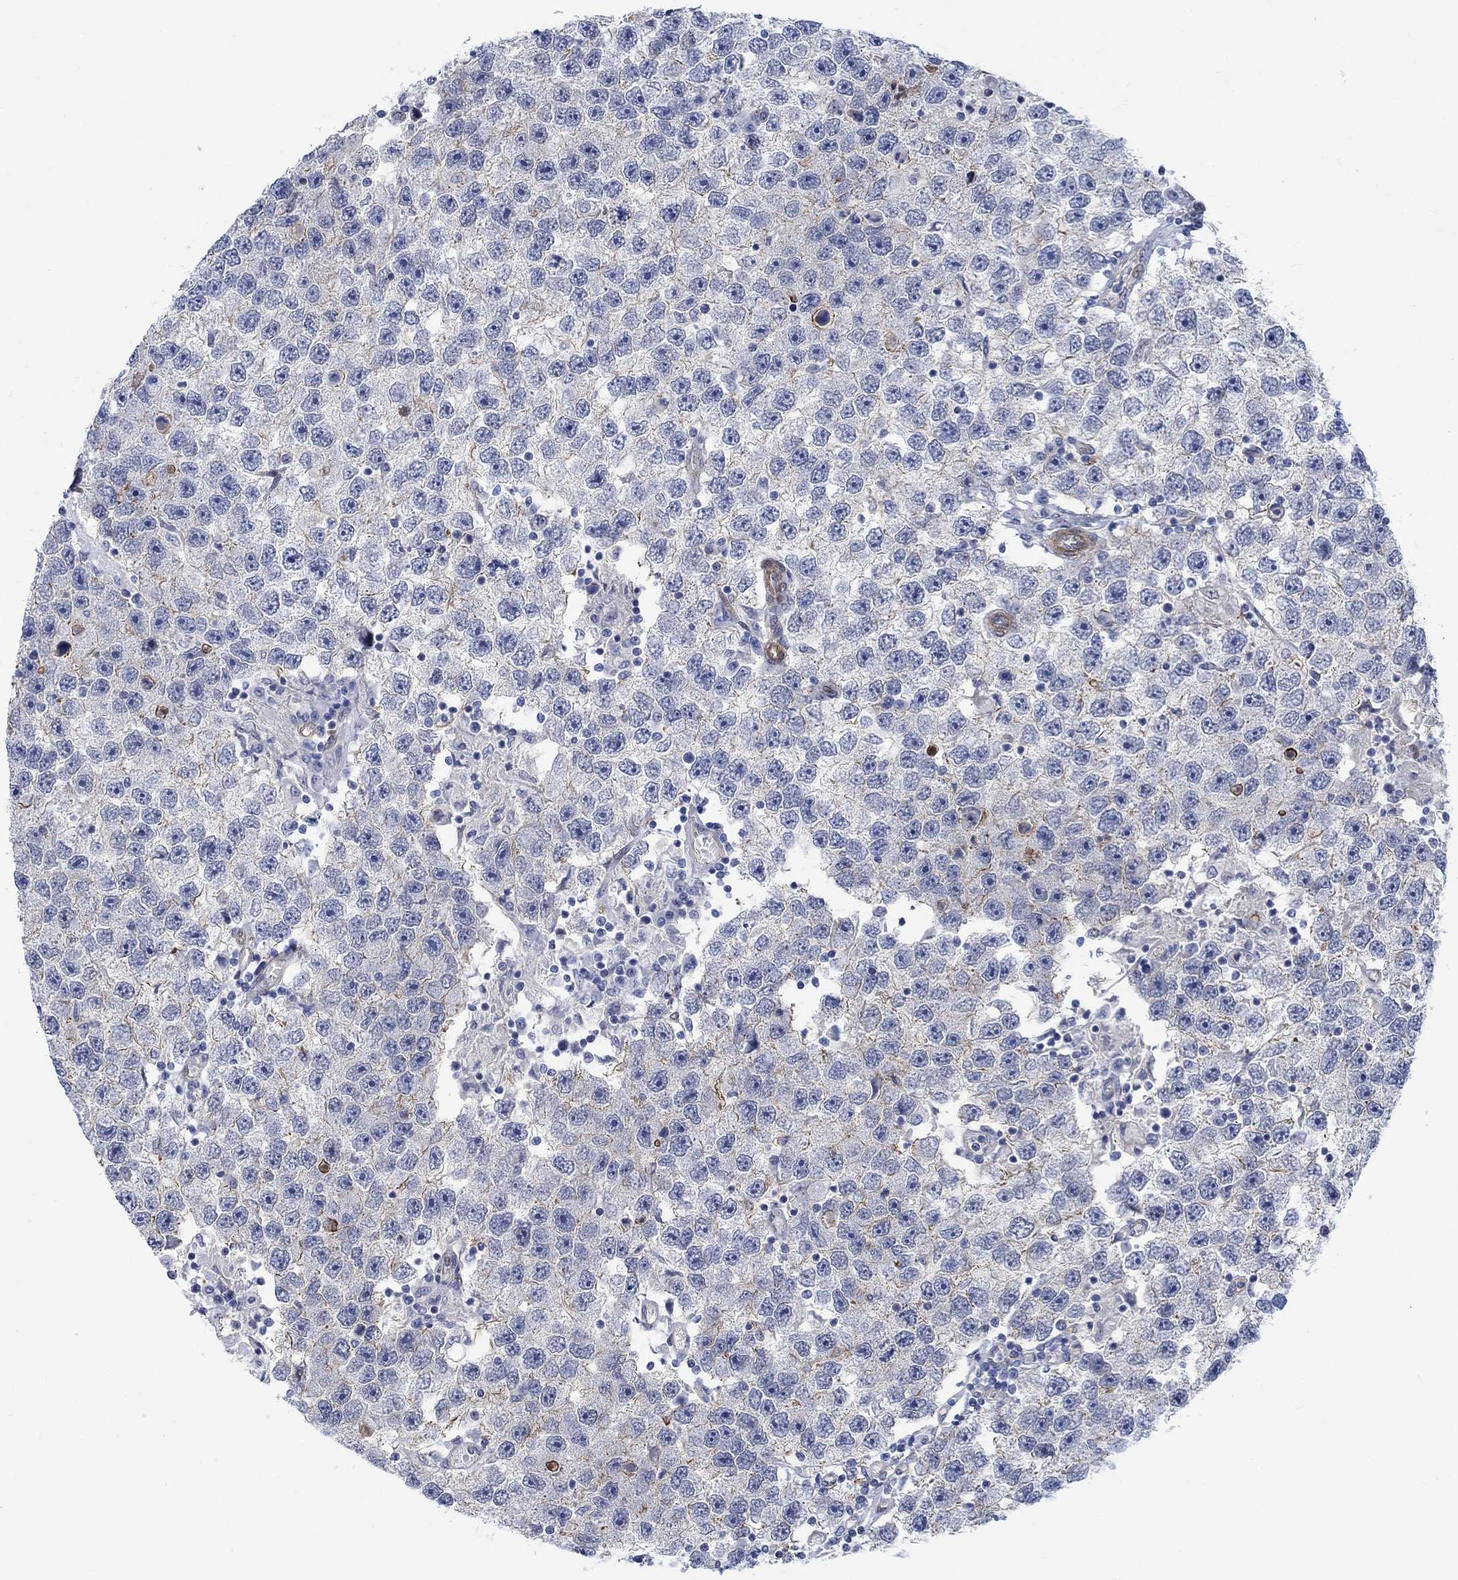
{"staining": {"intensity": "moderate", "quantity": "<25%", "location": "cytoplasmic/membranous"}, "tissue": "testis cancer", "cell_type": "Tumor cells", "image_type": "cancer", "snomed": [{"axis": "morphology", "description": "Seminoma, NOS"}, {"axis": "topography", "description": "Testis"}], "caption": "IHC image of neoplastic tissue: seminoma (testis) stained using immunohistochemistry demonstrates low levels of moderate protein expression localized specifically in the cytoplasmic/membranous of tumor cells, appearing as a cytoplasmic/membranous brown color.", "gene": "KCNH8", "patient": {"sex": "male", "age": 26}}